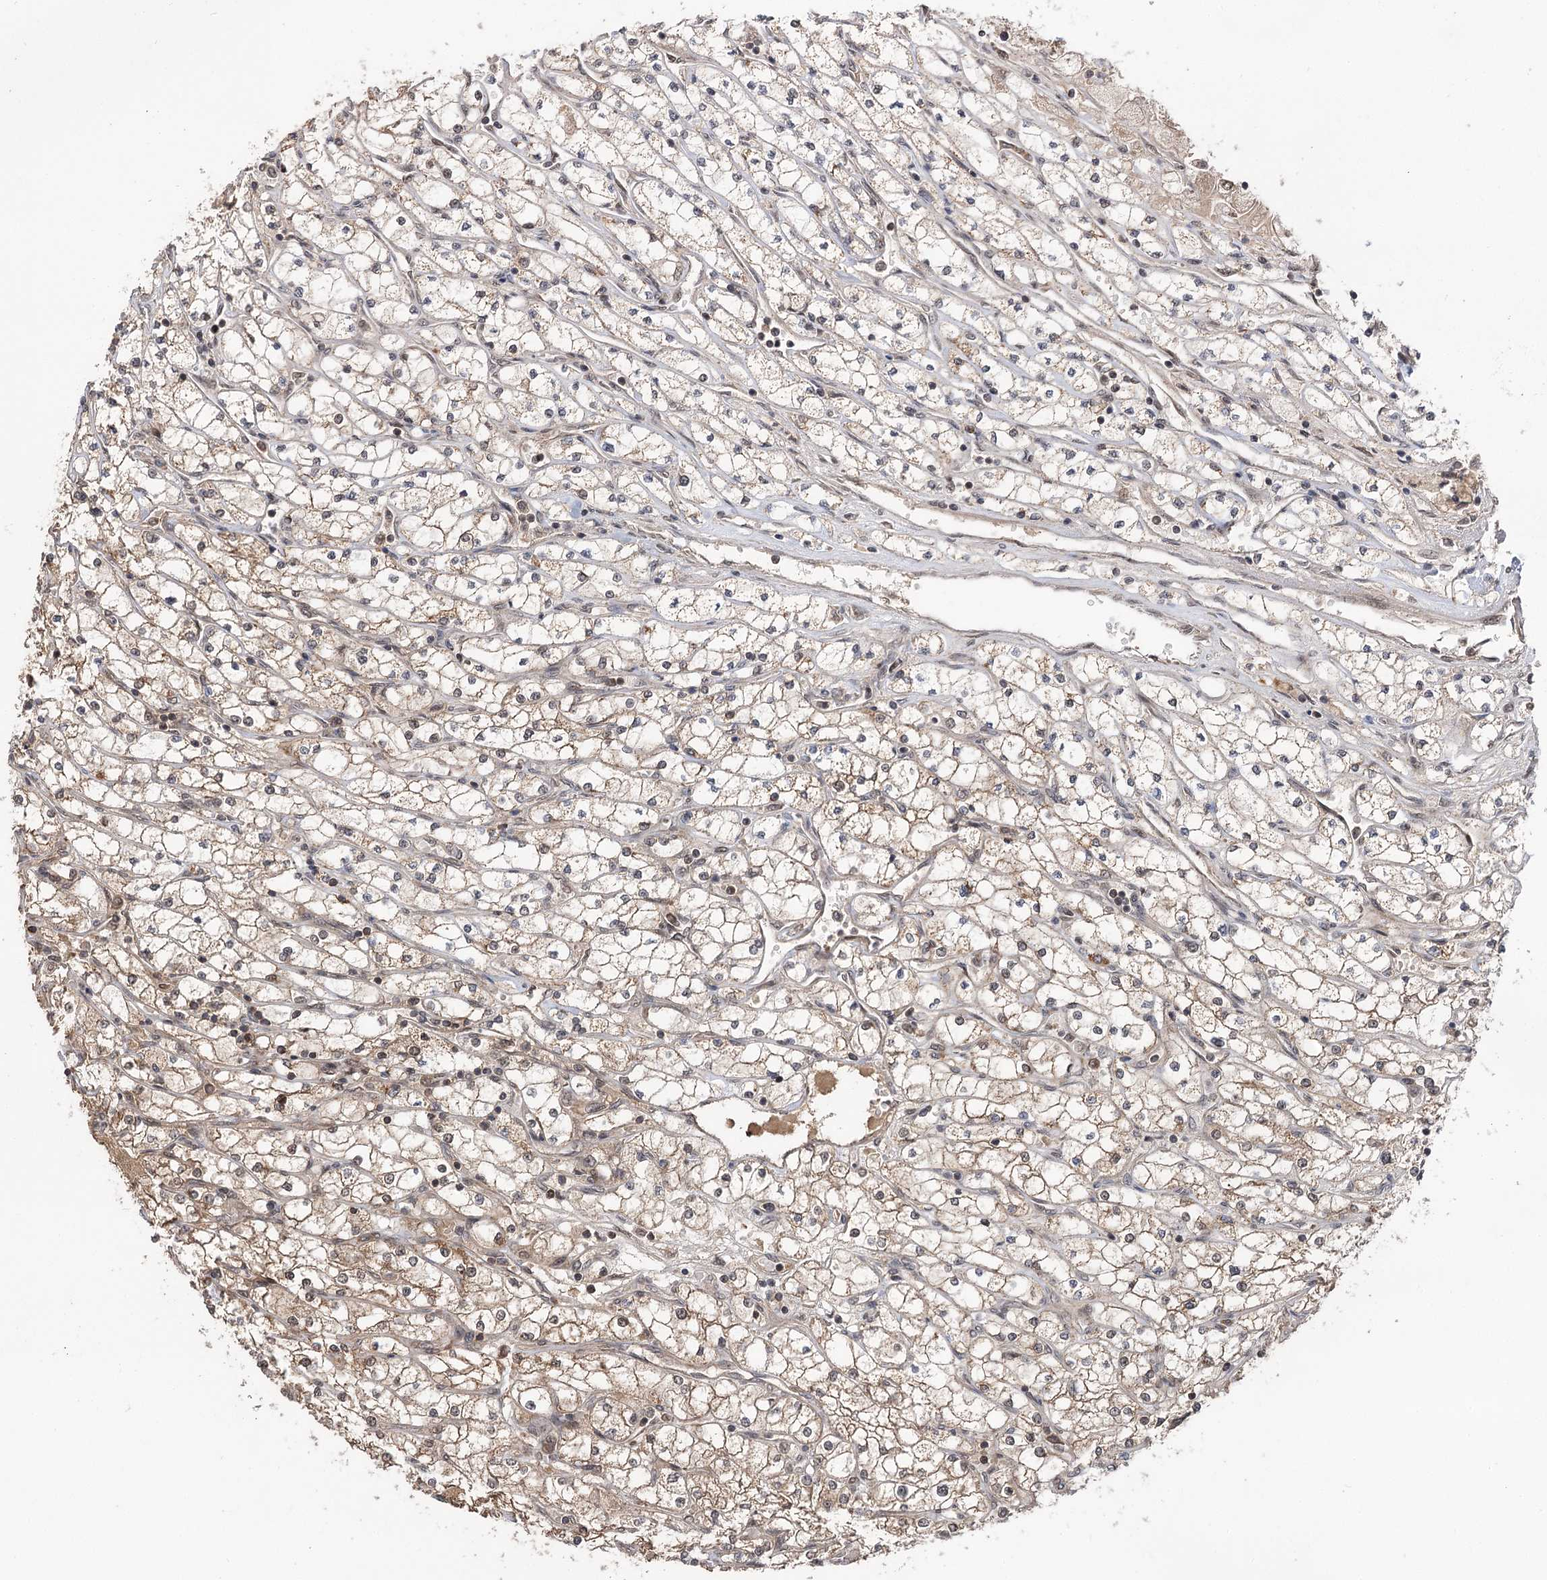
{"staining": {"intensity": "moderate", "quantity": ">75%", "location": "cytoplasmic/membranous"}, "tissue": "renal cancer", "cell_type": "Tumor cells", "image_type": "cancer", "snomed": [{"axis": "morphology", "description": "Adenocarcinoma, NOS"}, {"axis": "topography", "description": "Kidney"}], "caption": "About >75% of tumor cells in human renal cancer show moderate cytoplasmic/membranous protein positivity as visualized by brown immunohistochemical staining.", "gene": "FAM53B", "patient": {"sex": "male", "age": 80}}